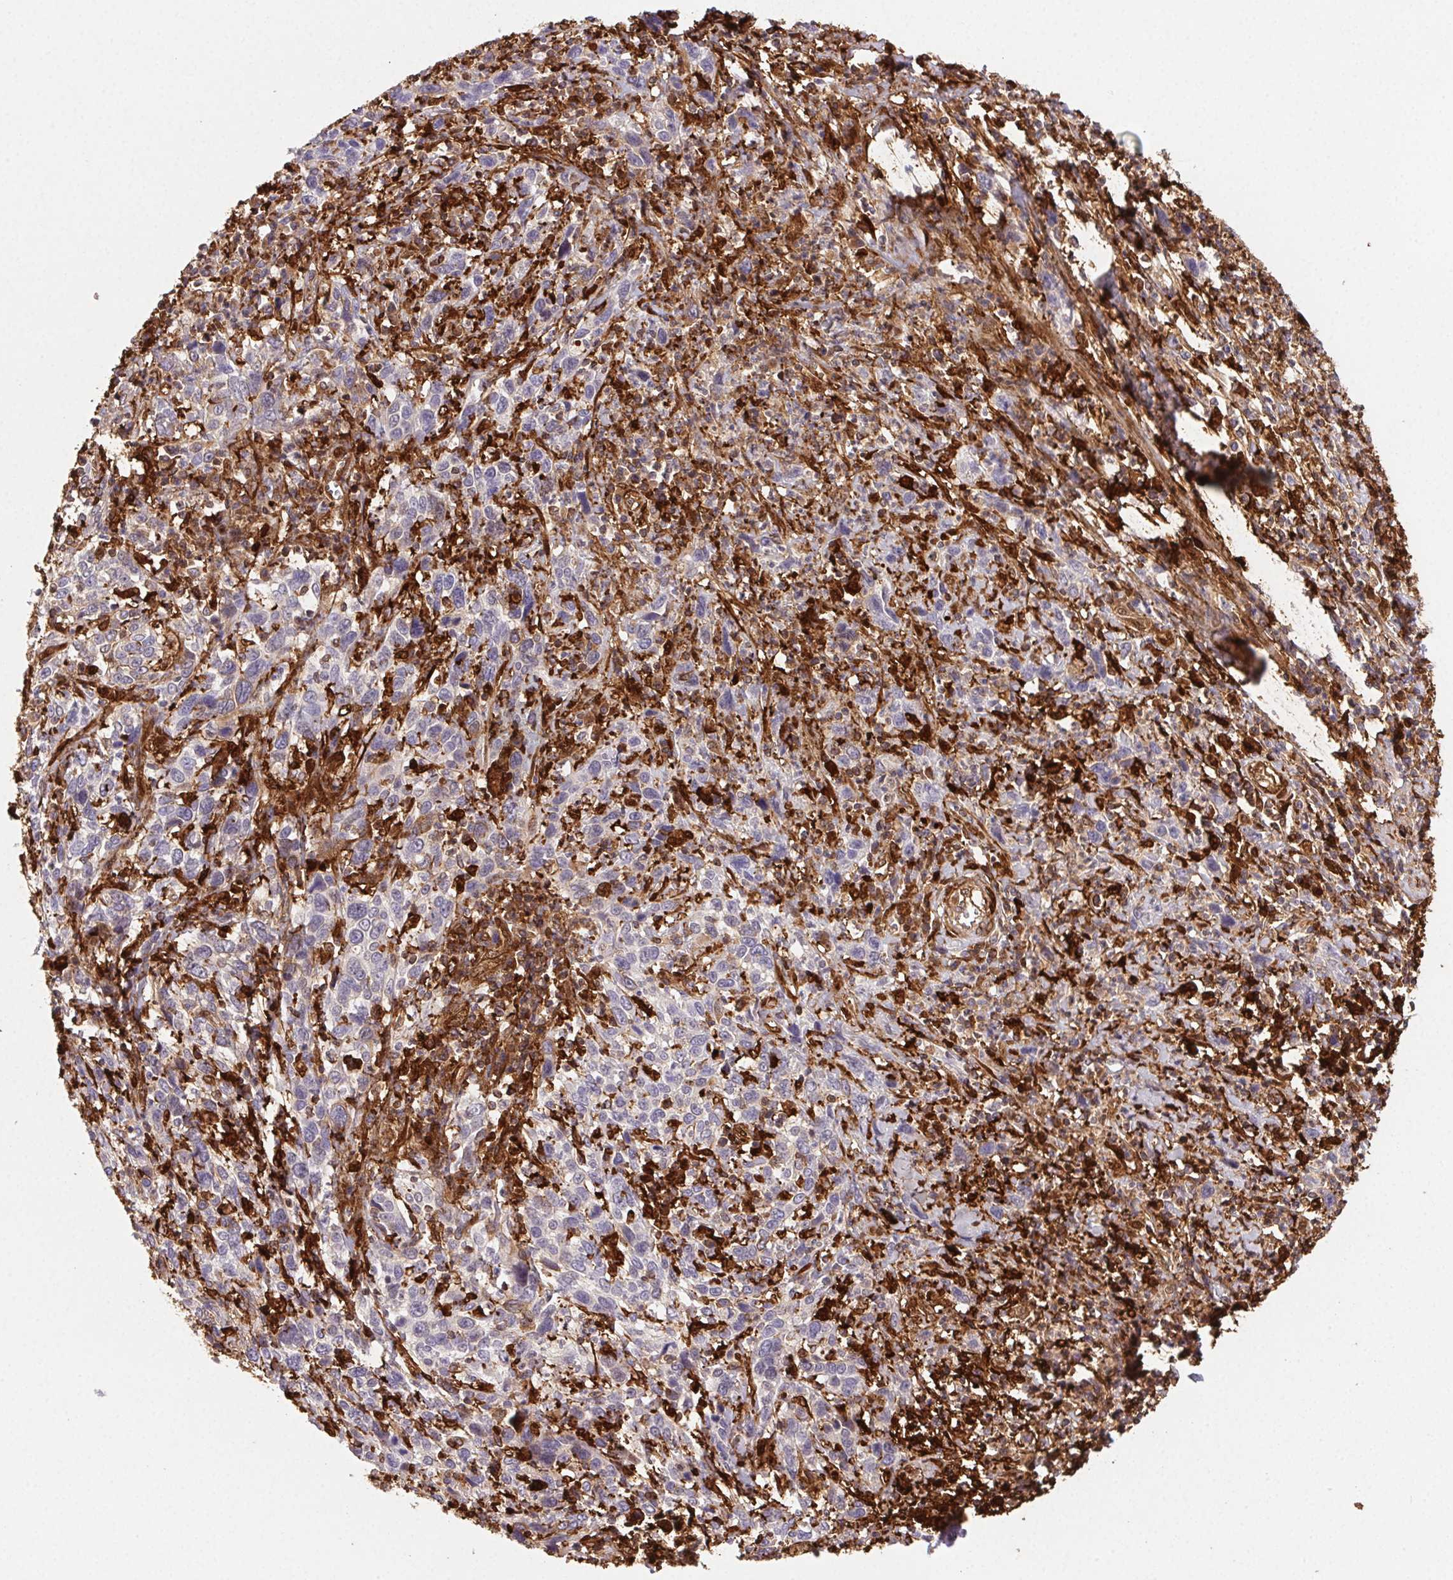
{"staining": {"intensity": "negative", "quantity": "none", "location": "none"}, "tissue": "cervical cancer", "cell_type": "Tumor cells", "image_type": "cancer", "snomed": [{"axis": "morphology", "description": "Squamous cell carcinoma, NOS"}, {"axis": "topography", "description": "Cervix"}], "caption": "The image shows no significant staining in tumor cells of cervical squamous cell carcinoma.", "gene": "GBP1", "patient": {"sex": "female", "age": 46}}